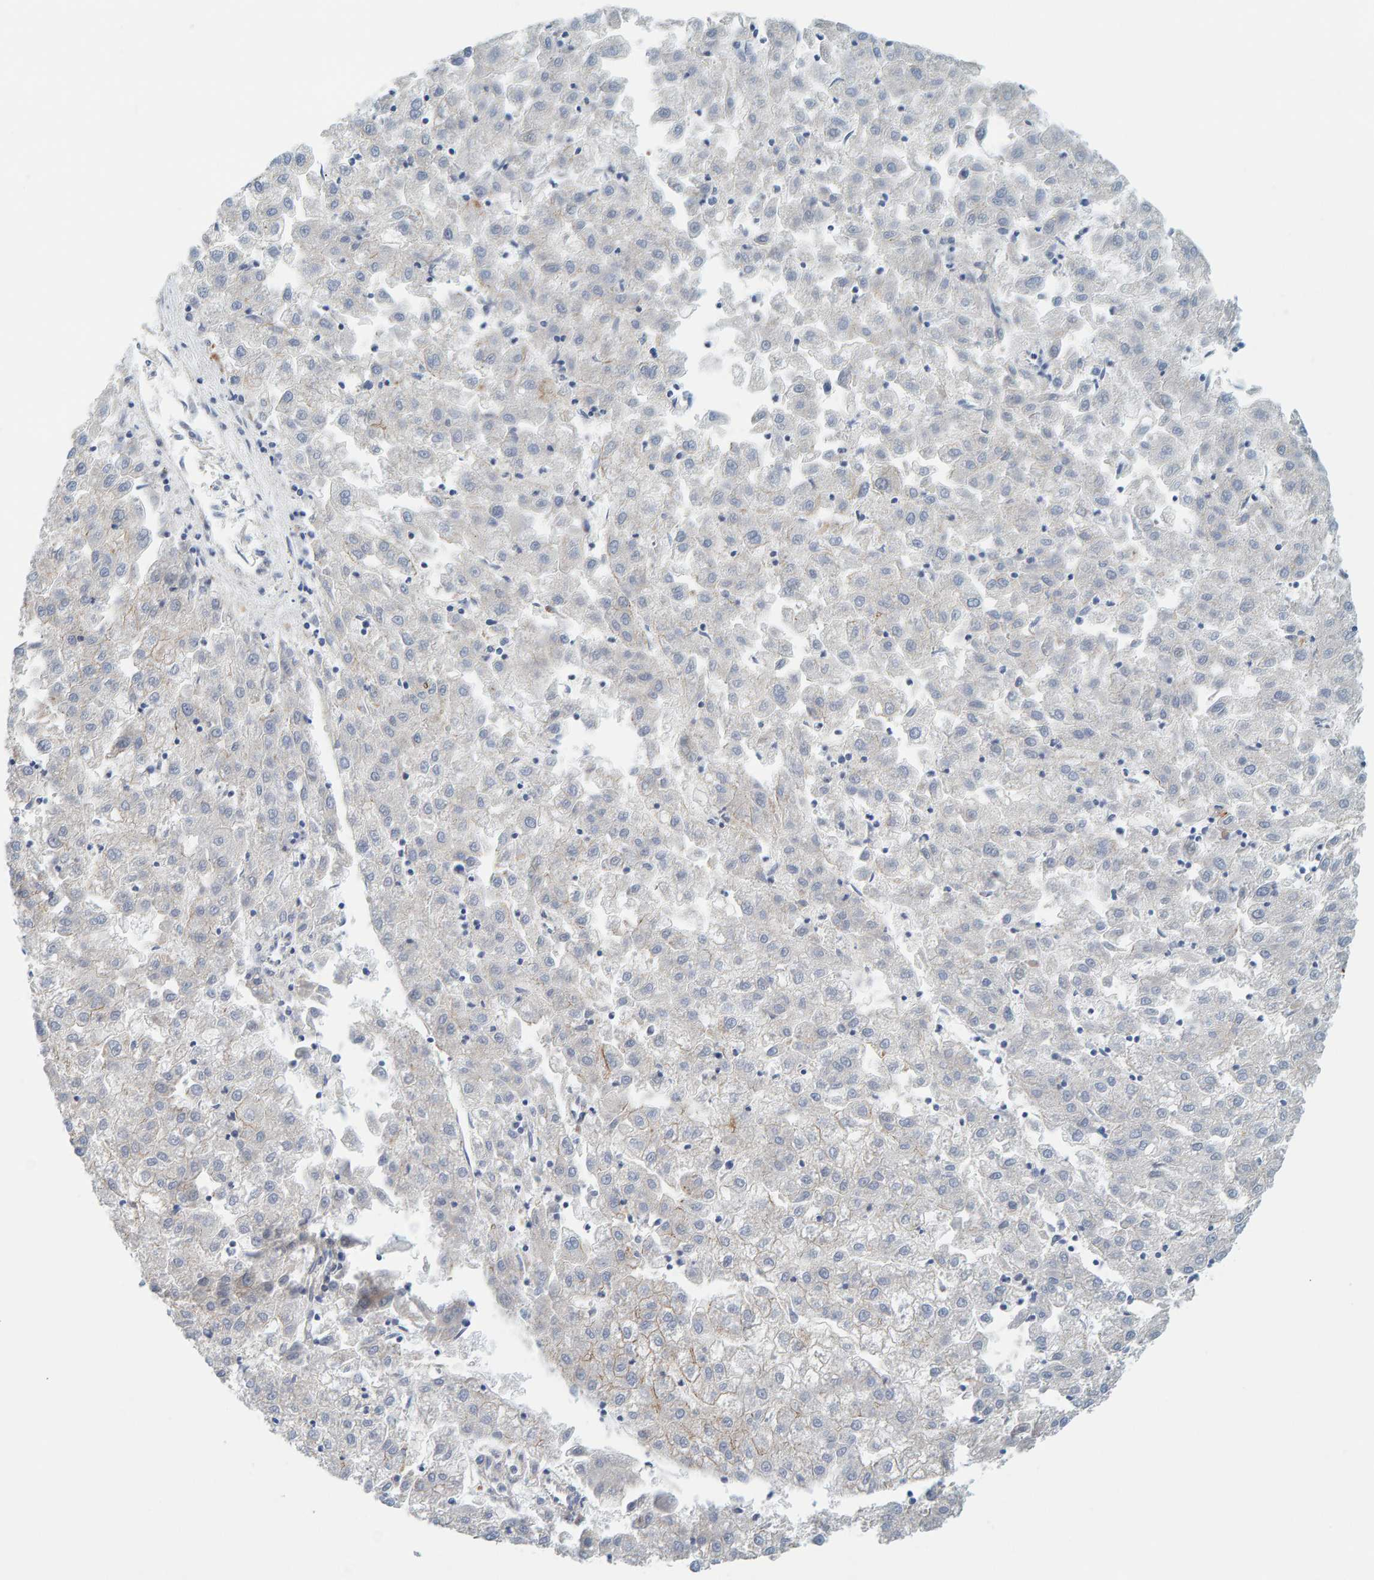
{"staining": {"intensity": "negative", "quantity": "none", "location": "none"}, "tissue": "liver cancer", "cell_type": "Tumor cells", "image_type": "cancer", "snomed": [{"axis": "morphology", "description": "Carcinoma, Hepatocellular, NOS"}, {"axis": "topography", "description": "Liver"}], "caption": "Liver cancer (hepatocellular carcinoma) stained for a protein using immunohistochemistry displays no expression tumor cells.", "gene": "KRBA2", "patient": {"sex": "male", "age": 72}}